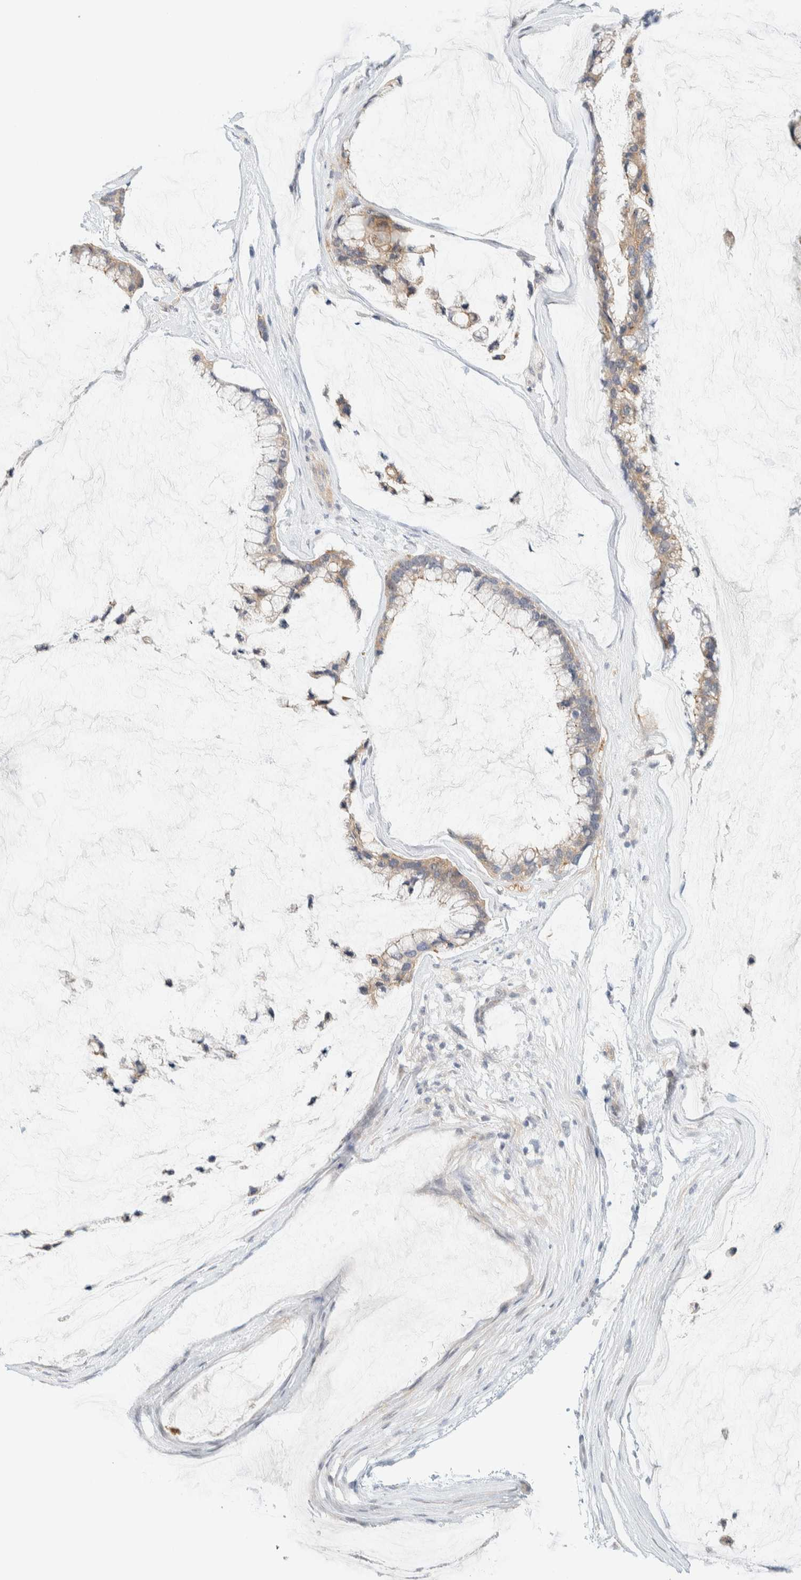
{"staining": {"intensity": "weak", "quantity": ">75%", "location": "cytoplasmic/membranous"}, "tissue": "ovarian cancer", "cell_type": "Tumor cells", "image_type": "cancer", "snomed": [{"axis": "morphology", "description": "Cystadenocarcinoma, mucinous, NOS"}, {"axis": "topography", "description": "Ovary"}], "caption": "Ovarian cancer (mucinous cystadenocarcinoma) tissue demonstrates weak cytoplasmic/membranous expression in about >75% of tumor cells, visualized by immunohistochemistry.", "gene": "TBC1D8B", "patient": {"sex": "female", "age": 39}}